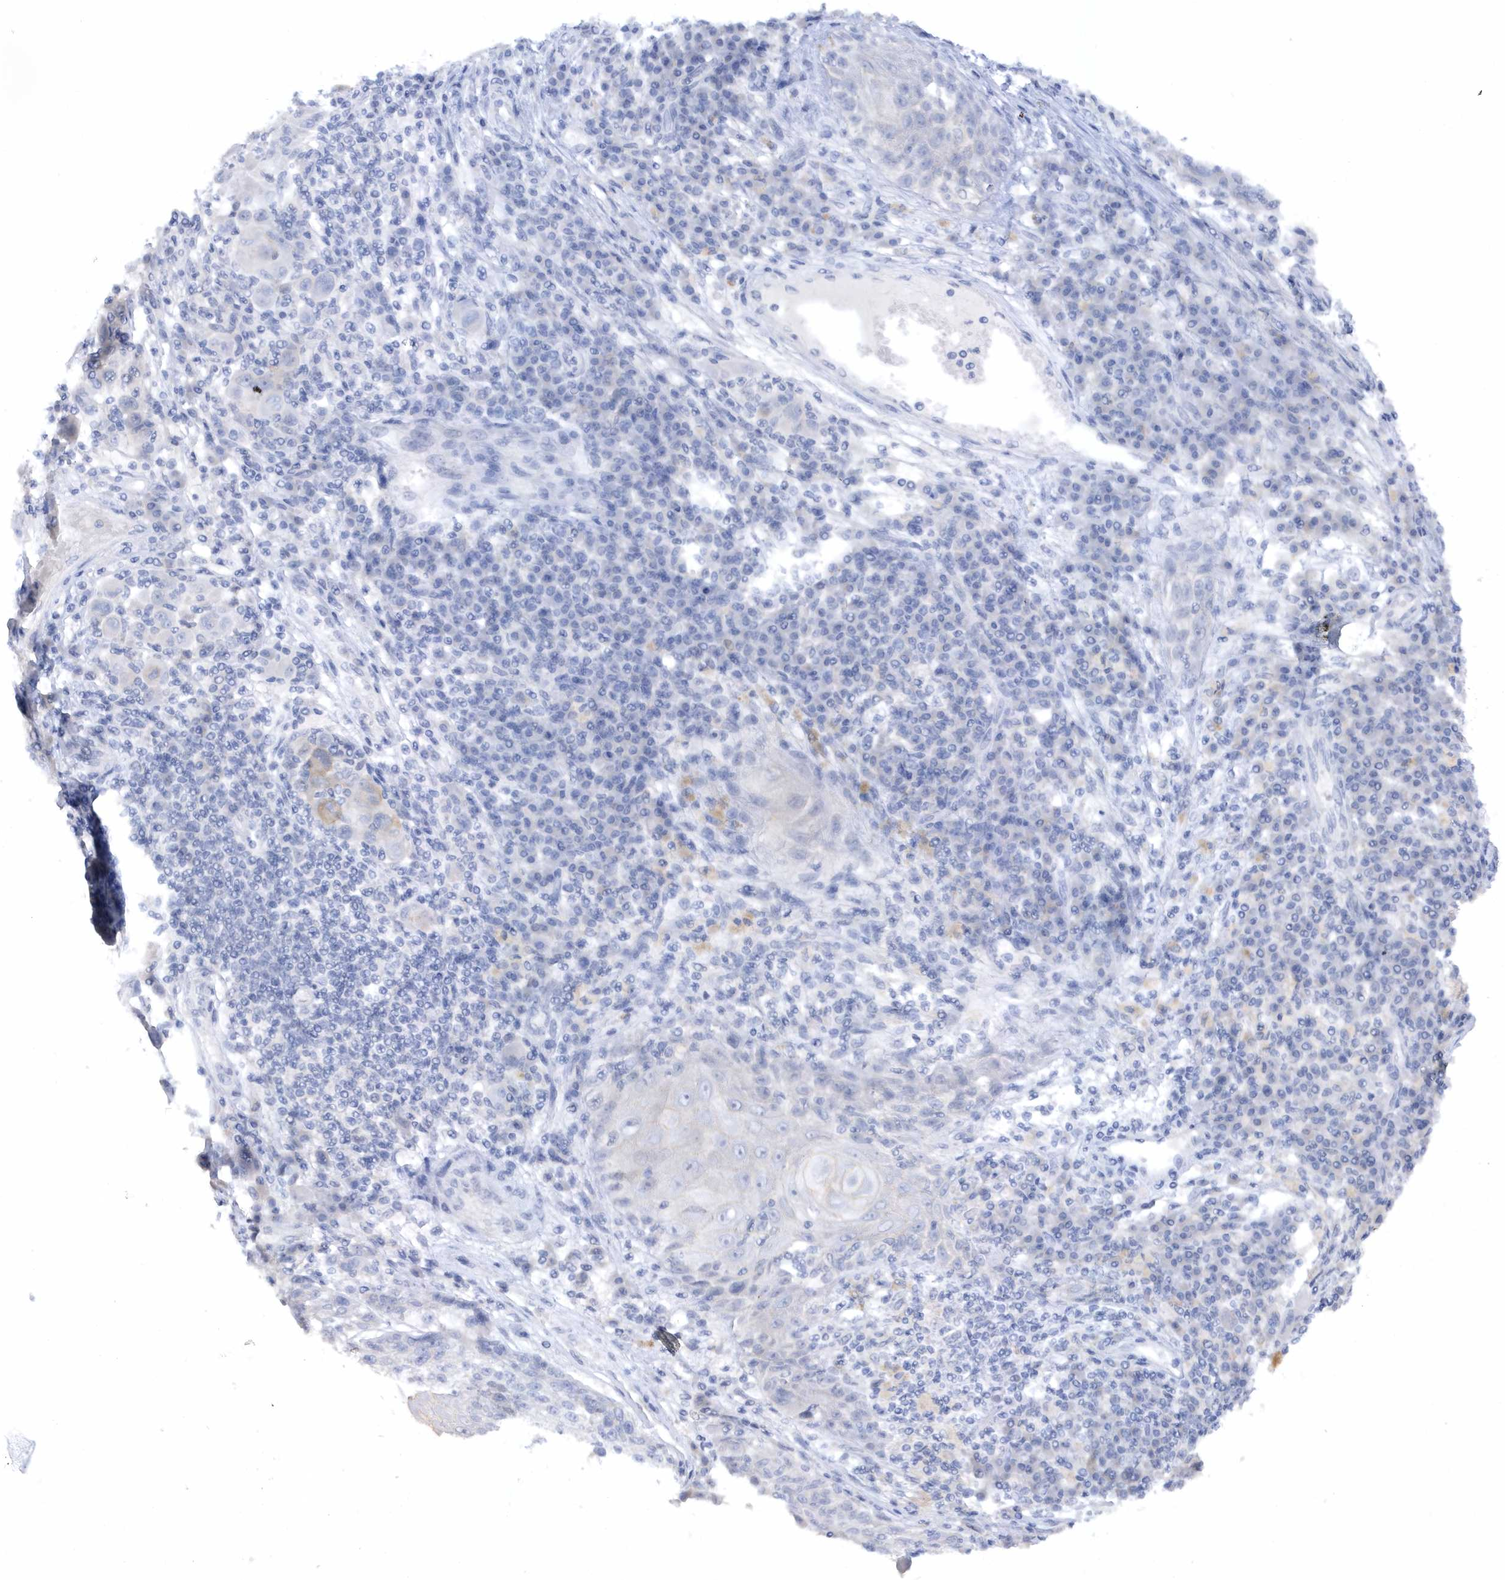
{"staining": {"intensity": "negative", "quantity": "none", "location": "none"}, "tissue": "melanoma", "cell_type": "Tumor cells", "image_type": "cancer", "snomed": [{"axis": "morphology", "description": "Malignant melanoma, NOS"}, {"axis": "topography", "description": "Skin"}], "caption": "This is a image of immunohistochemistry (IHC) staining of malignant melanoma, which shows no expression in tumor cells. The staining is performed using DAB brown chromogen with nuclei counter-stained in using hematoxylin.", "gene": "RPE", "patient": {"sex": "male", "age": 53}}